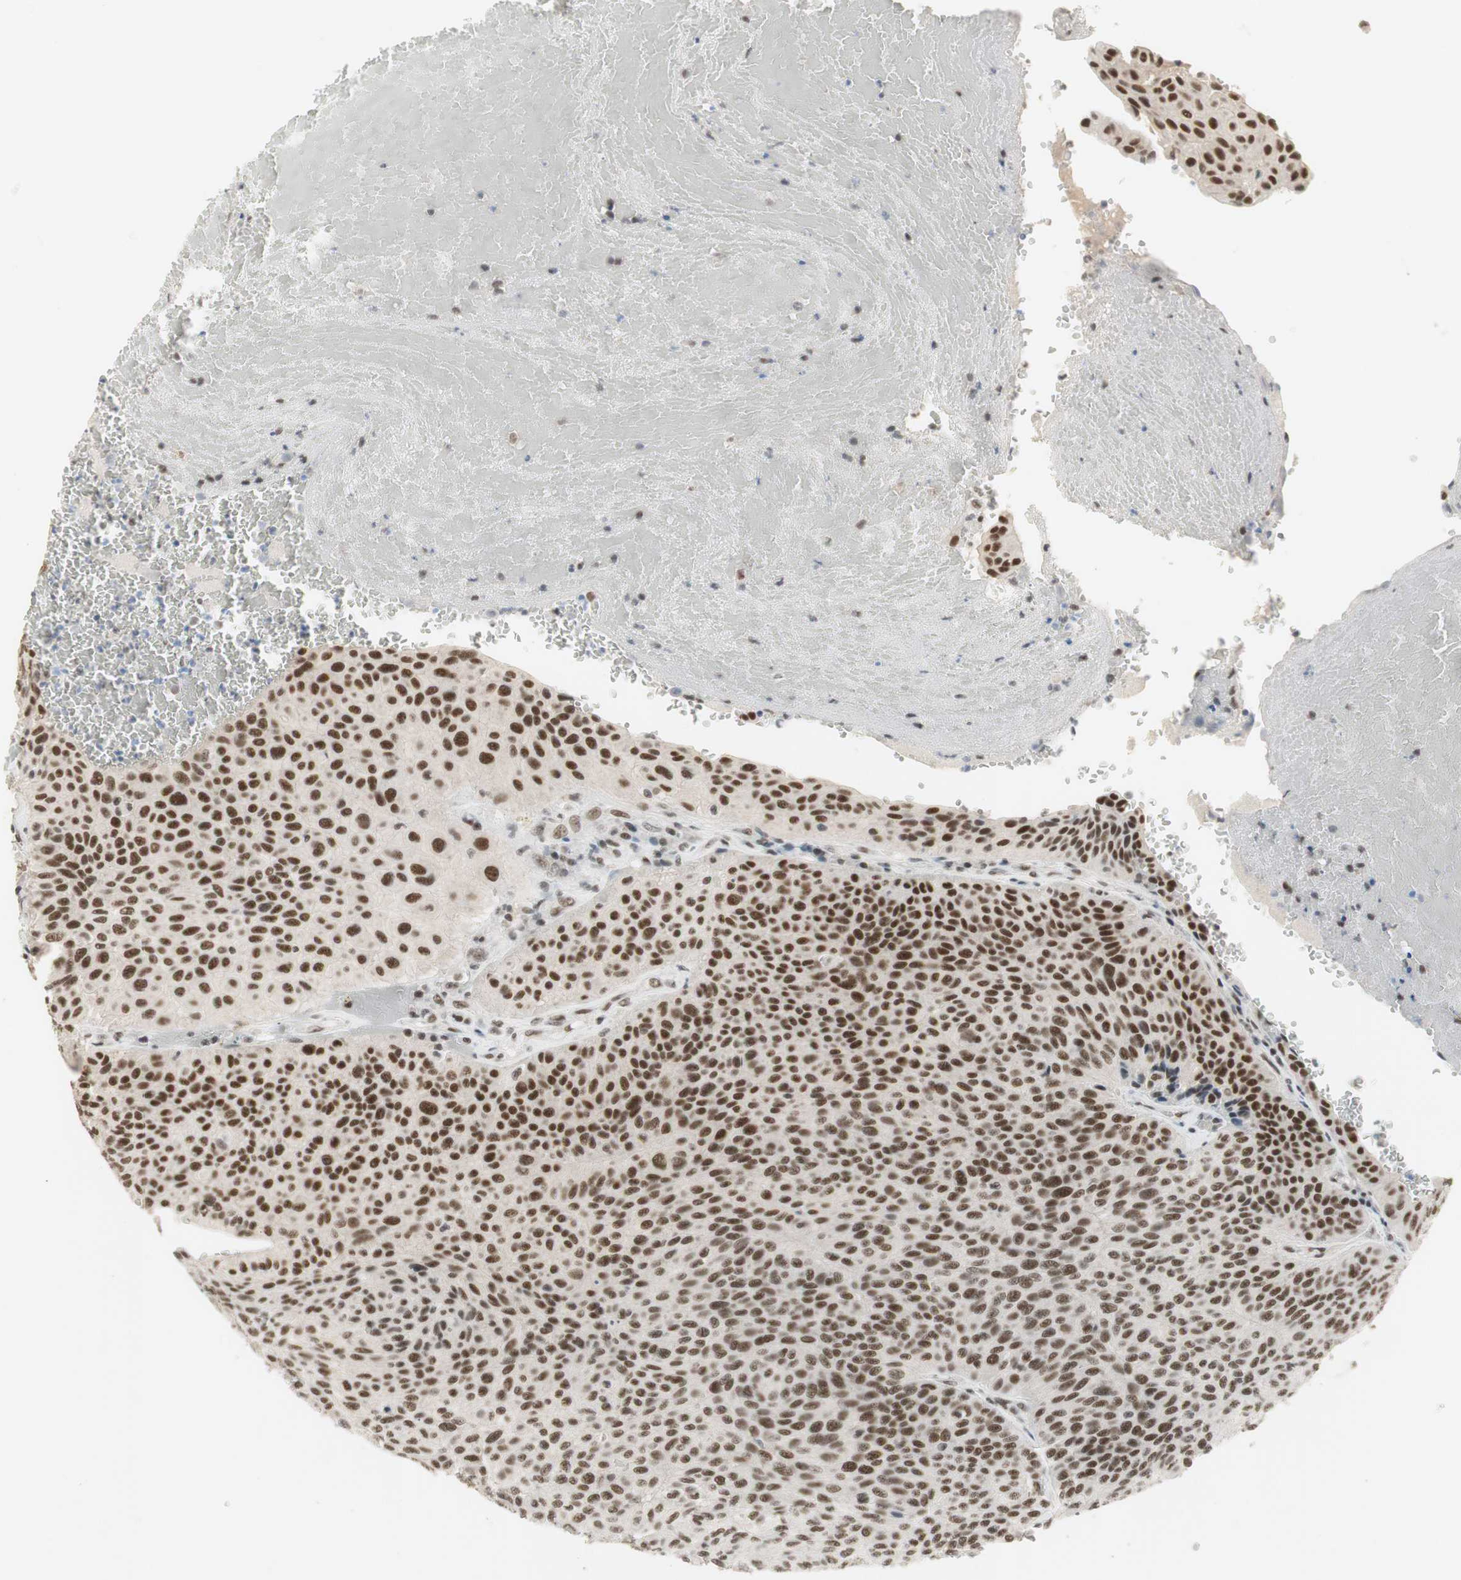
{"staining": {"intensity": "strong", "quantity": ">75%", "location": "nuclear"}, "tissue": "urothelial cancer", "cell_type": "Tumor cells", "image_type": "cancer", "snomed": [{"axis": "morphology", "description": "Urothelial carcinoma, High grade"}, {"axis": "topography", "description": "Urinary bladder"}], "caption": "A histopathology image showing strong nuclear staining in approximately >75% of tumor cells in urothelial cancer, as visualized by brown immunohistochemical staining.", "gene": "RTF1", "patient": {"sex": "male", "age": 66}}